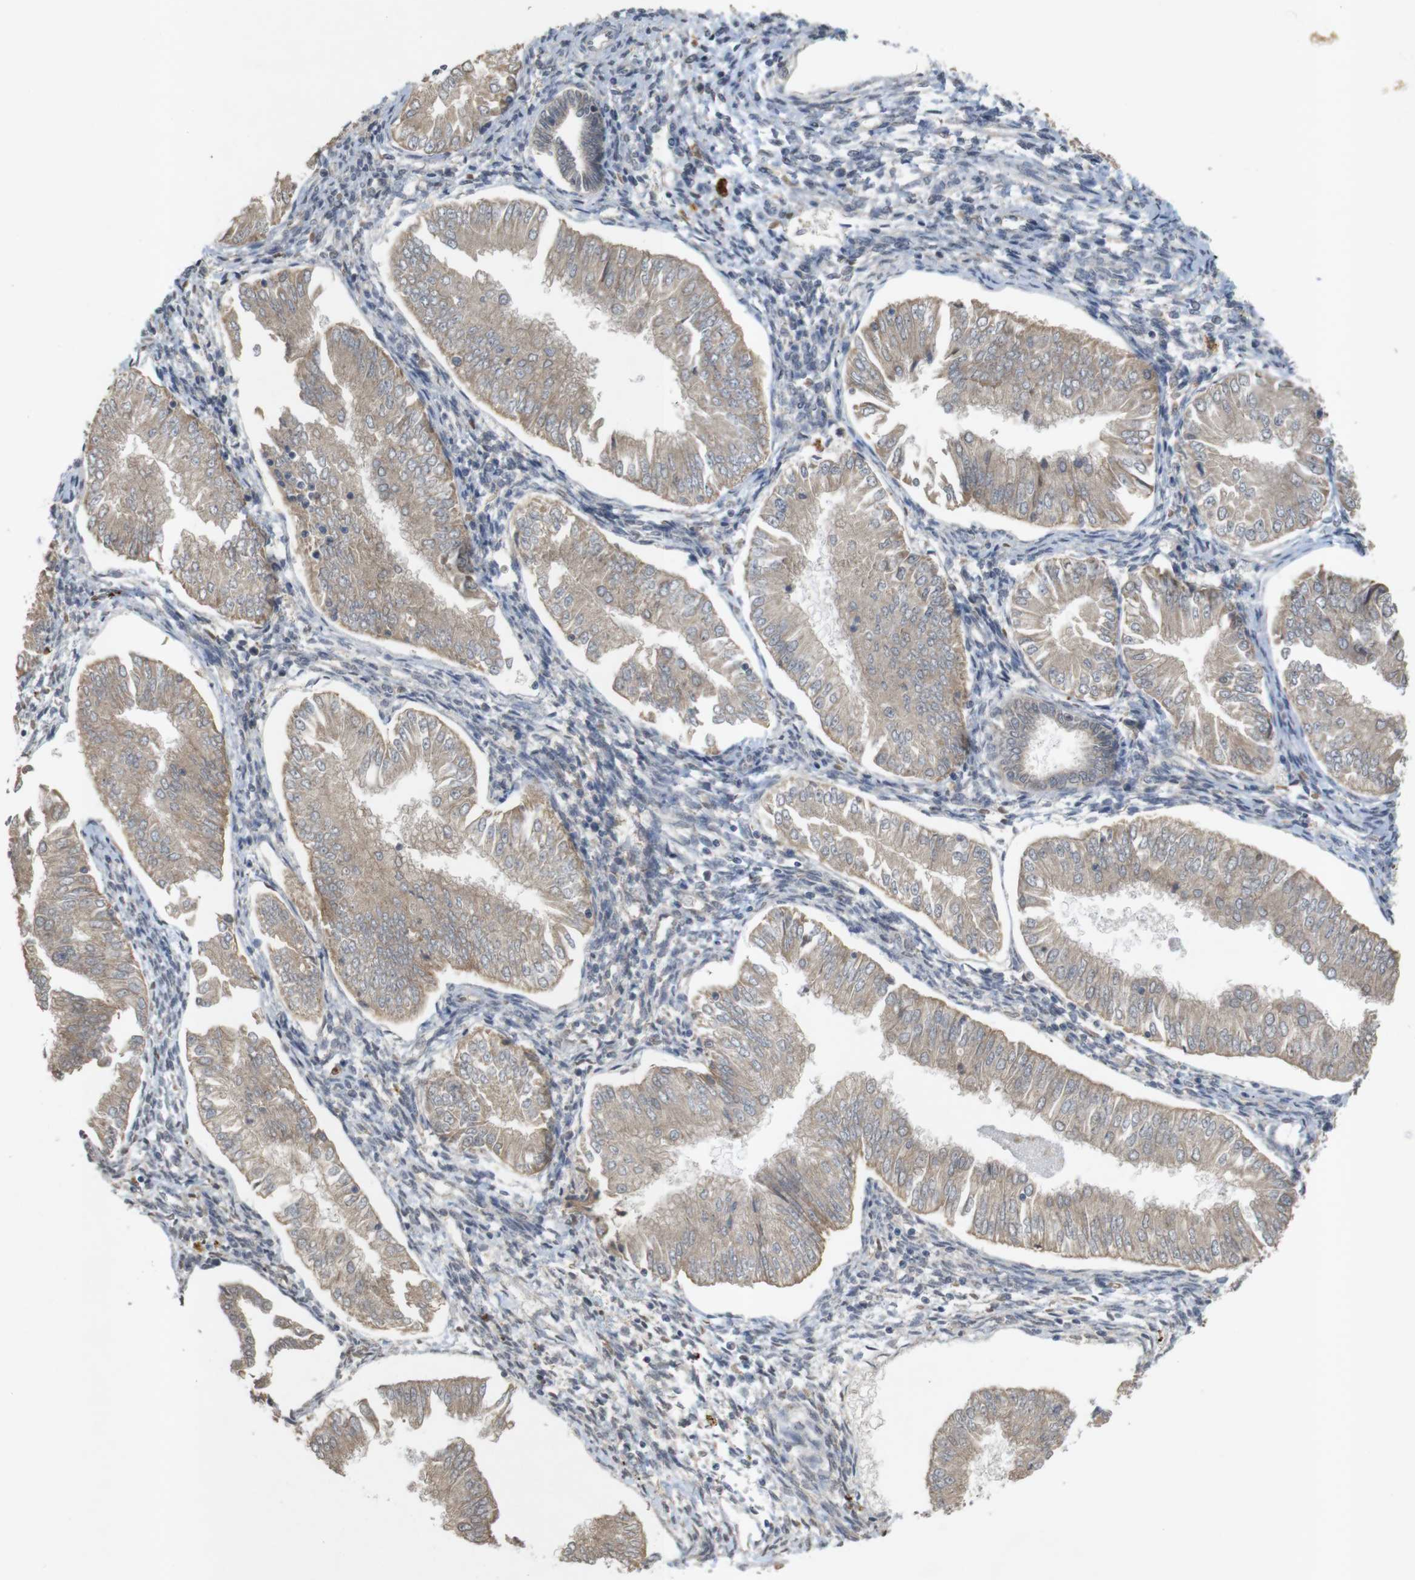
{"staining": {"intensity": "weak", "quantity": ">75%", "location": "cytoplasmic/membranous"}, "tissue": "endometrial cancer", "cell_type": "Tumor cells", "image_type": "cancer", "snomed": [{"axis": "morphology", "description": "Adenocarcinoma, NOS"}, {"axis": "topography", "description": "Endometrium"}], "caption": "Protein staining of adenocarcinoma (endometrial) tissue reveals weak cytoplasmic/membranous expression in approximately >75% of tumor cells. (DAB (3,3'-diaminobenzidine) IHC with brightfield microscopy, high magnification).", "gene": "TSPAN14", "patient": {"sex": "female", "age": 53}}